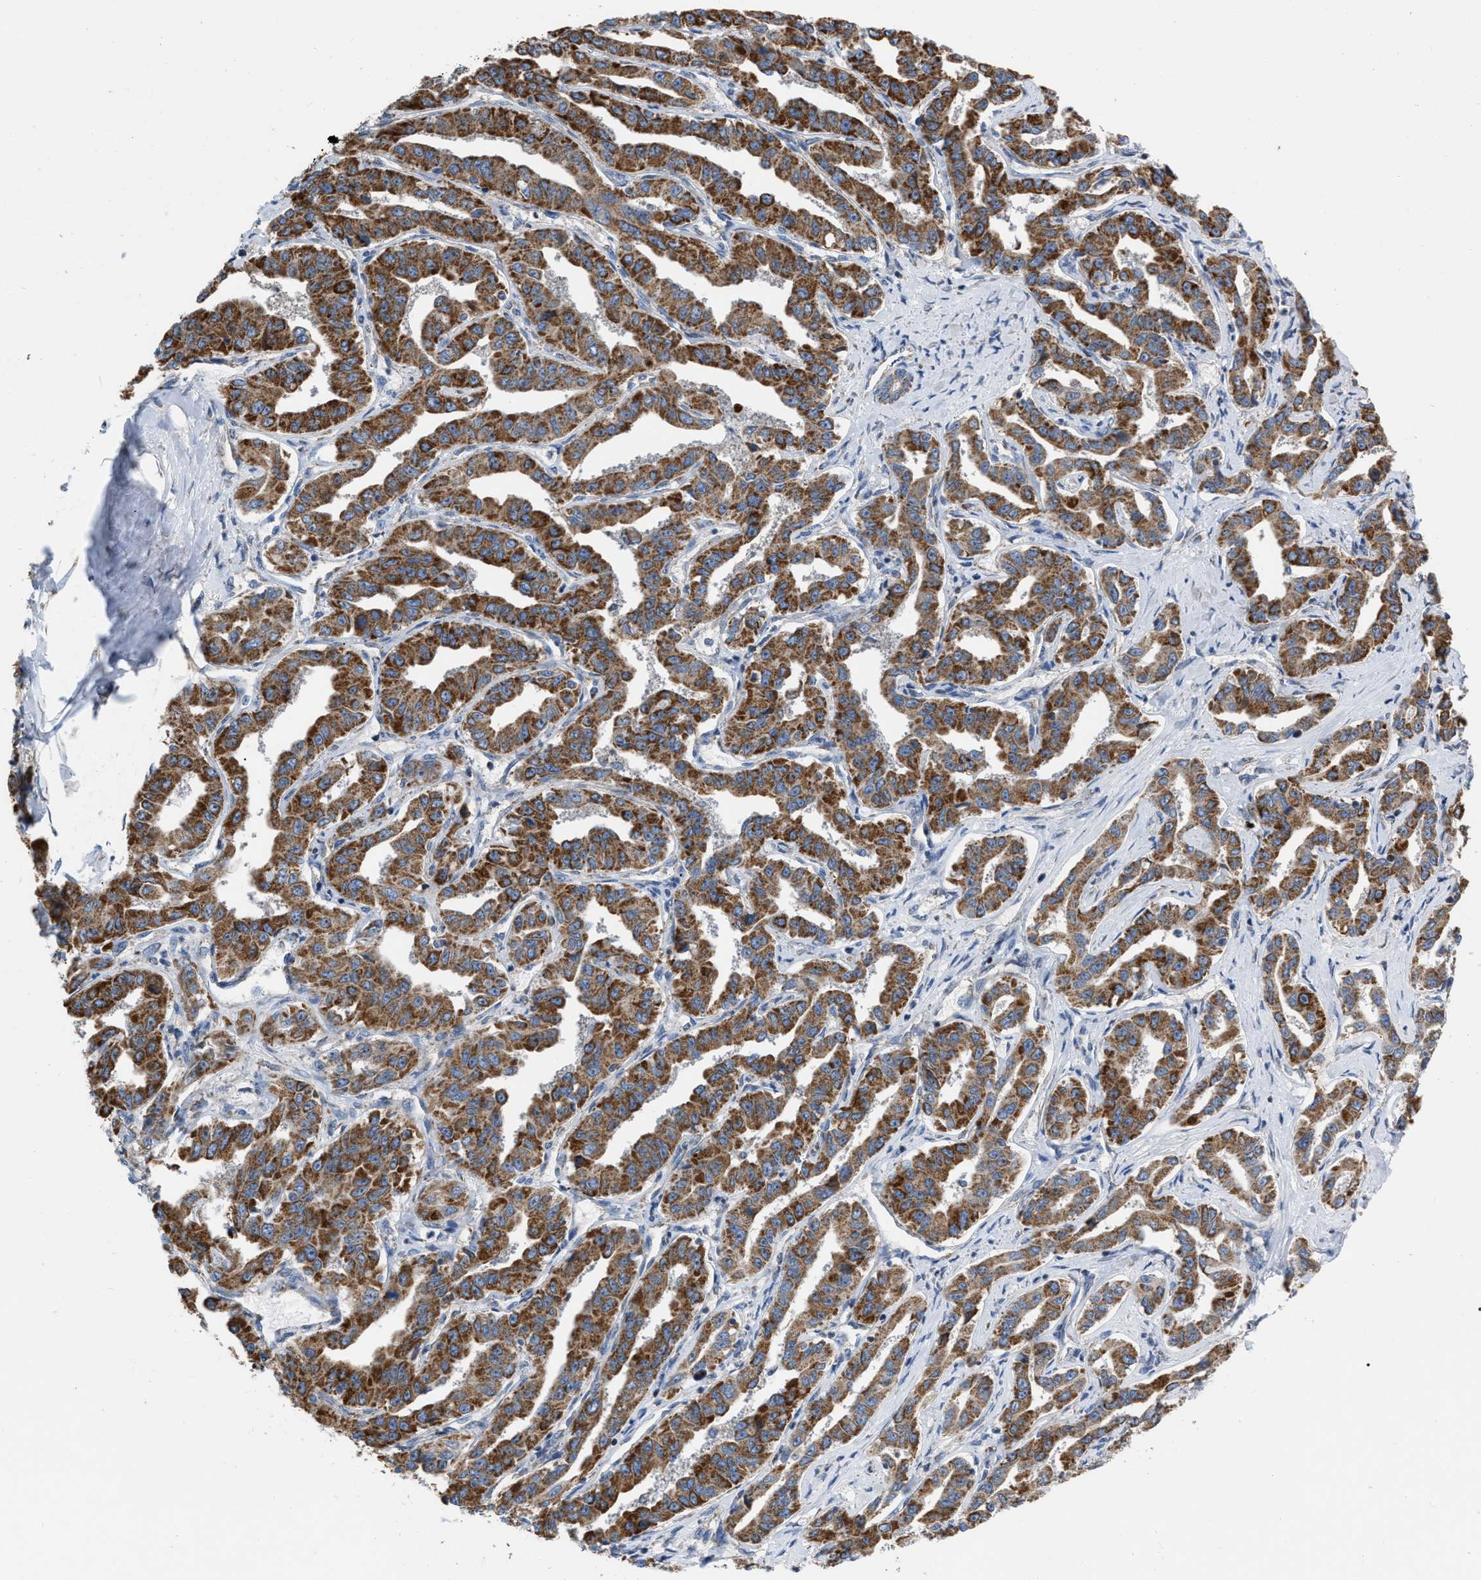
{"staining": {"intensity": "strong", "quantity": ">75%", "location": "cytoplasmic/membranous"}, "tissue": "liver cancer", "cell_type": "Tumor cells", "image_type": "cancer", "snomed": [{"axis": "morphology", "description": "Cholangiocarcinoma"}, {"axis": "topography", "description": "Liver"}], "caption": "Tumor cells show strong cytoplasmic/membranous positivity in approximately >75% of cells in liver cancer.", "gene": "DDX56", "patient": {"sex": "male", "age": 59}}